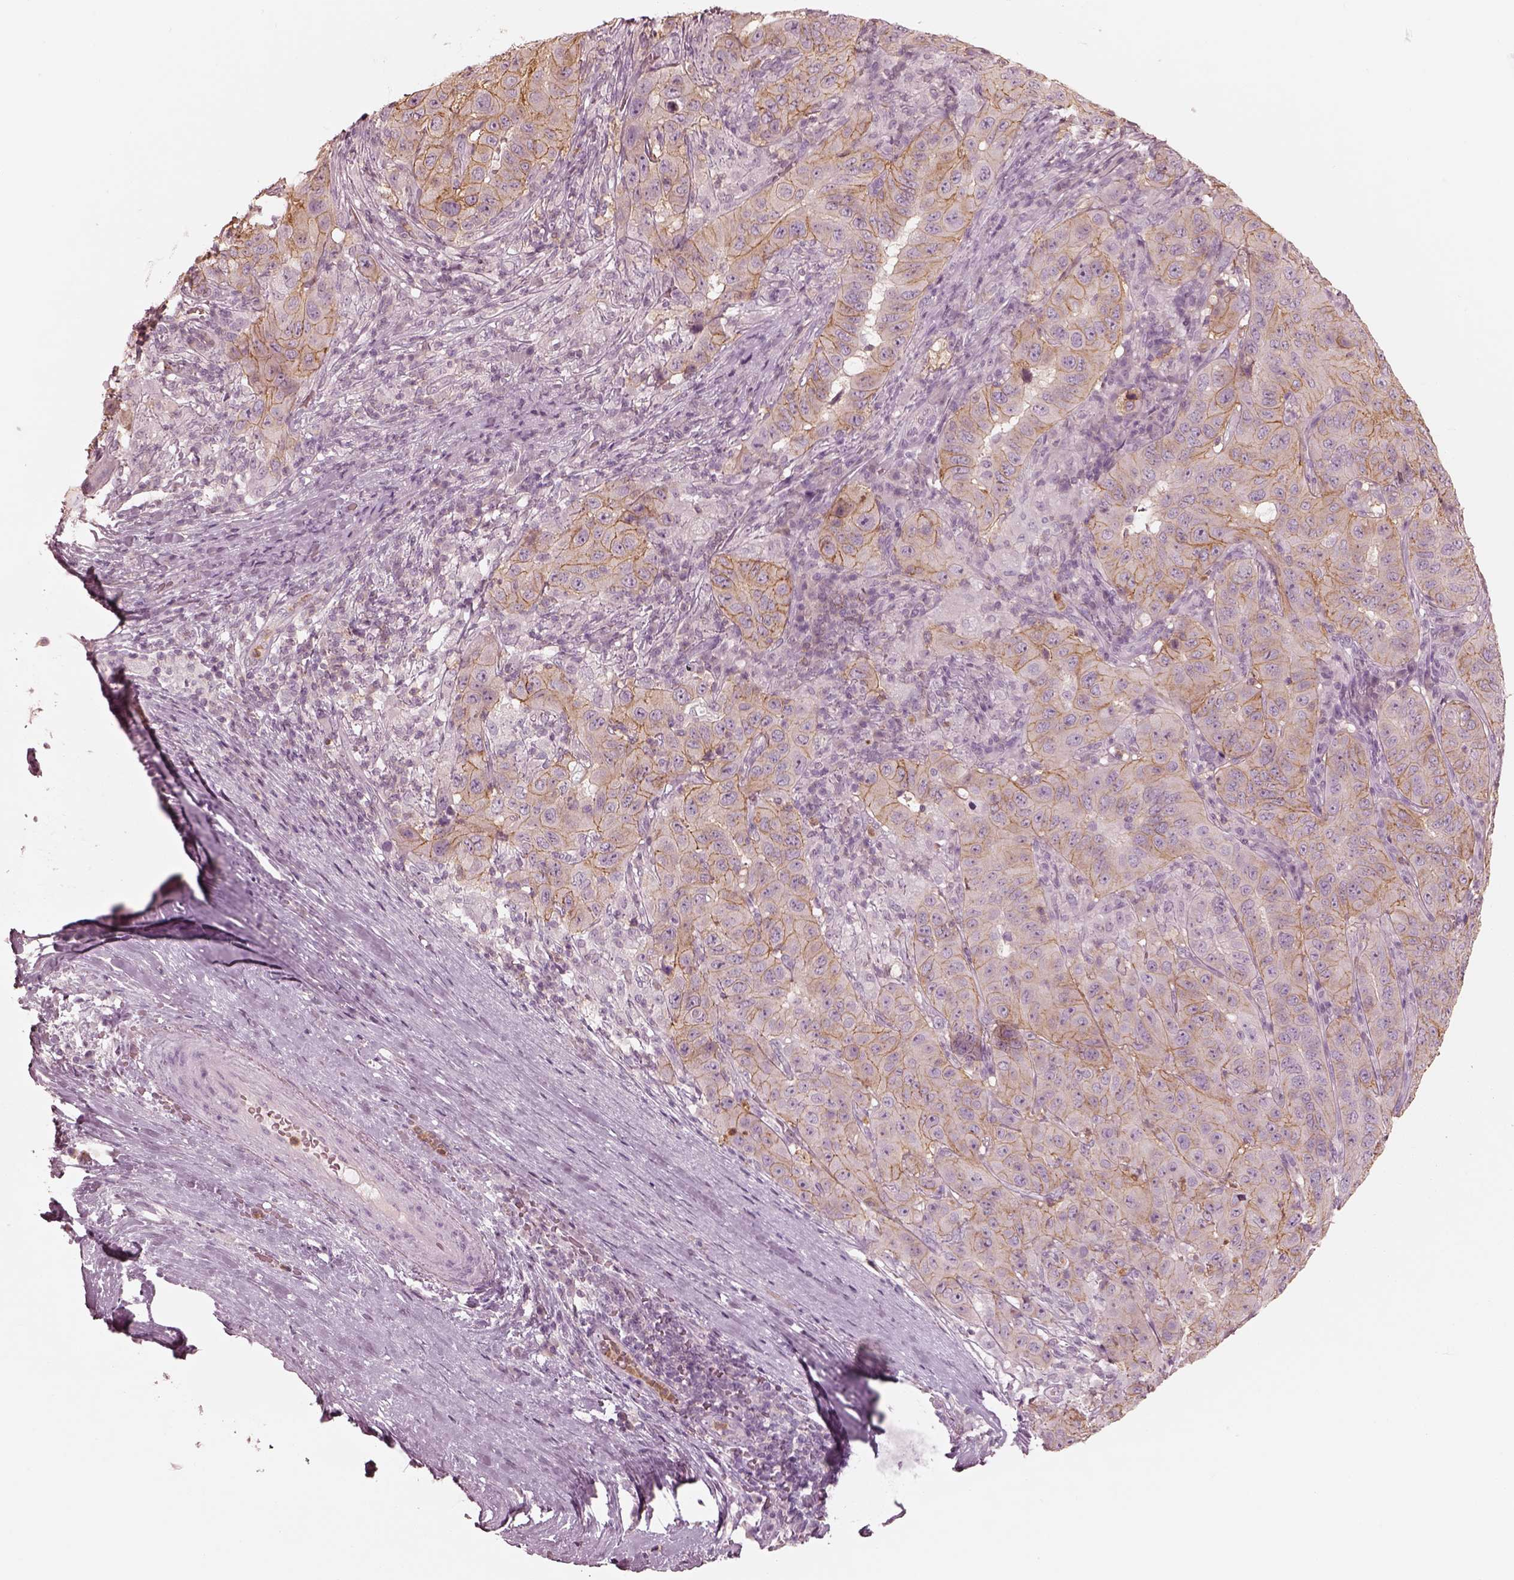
{"staining": {"intensity": "moderate", "quantity": "25%-75%", "location": "cytoplasmic/membranous"}, "tissue": "pancreatic cancer", "cell_type": "Tumor cells", "image_type": "cancer", "snomed": [{"axis": "morphology", "description": "Adenocarcinoma, NOS"}, {"axis": "topography", "description": "Pancreas"}], "caption": "IHC photomicrograph of pancreatic cancer (adenocarcinoma) stained for a protein (brown), which shows medium levels of moderate cytoplasmic/membranous expression in approximately 25%-75% of tumor cells.", "gene": "GPRIN1", "patient": {"sex": "male", "age": 63}}